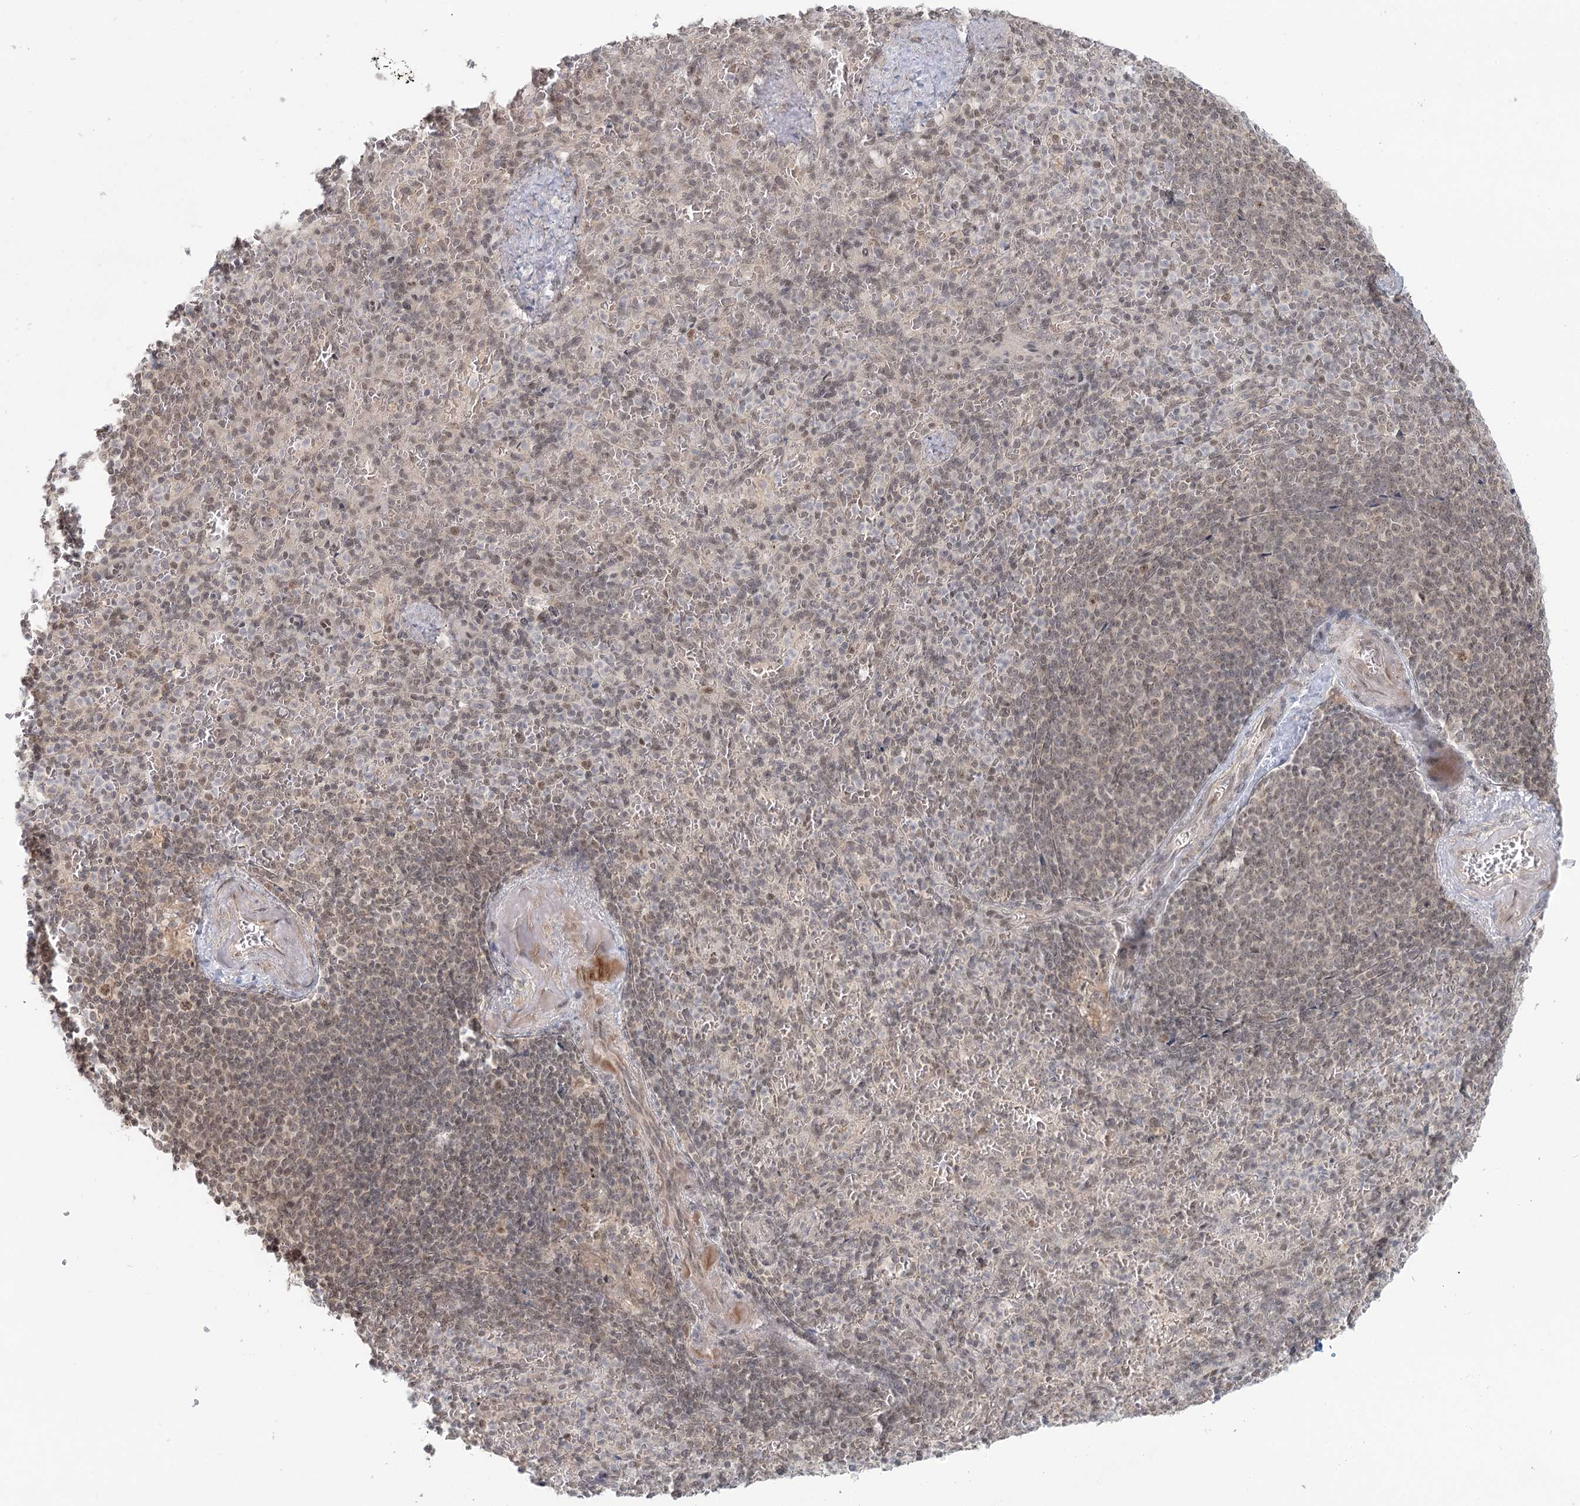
{"staining": {"intensity": "weak", "quantity": "<25%", "location": "nuclear"}, "tissue": "spleen", "cell_type": "Cells in red pulp", "image_type": "normal", "snomed": [{"axis": "morphology", "description": "Normal tissue, NOS"}, {"axis": "topography", "description": "Spleen"}], "caption": "An immunohistochemistry photomicrograph of benign spleen is shown. There is no staining in cells in red pulp of spleen. (DAB (3,3'-diaminobenzidine) IHC with hematoxylin counter stain).", "gene": "R3HCC1L", "patient": {"sex": "female", "age": 74}}